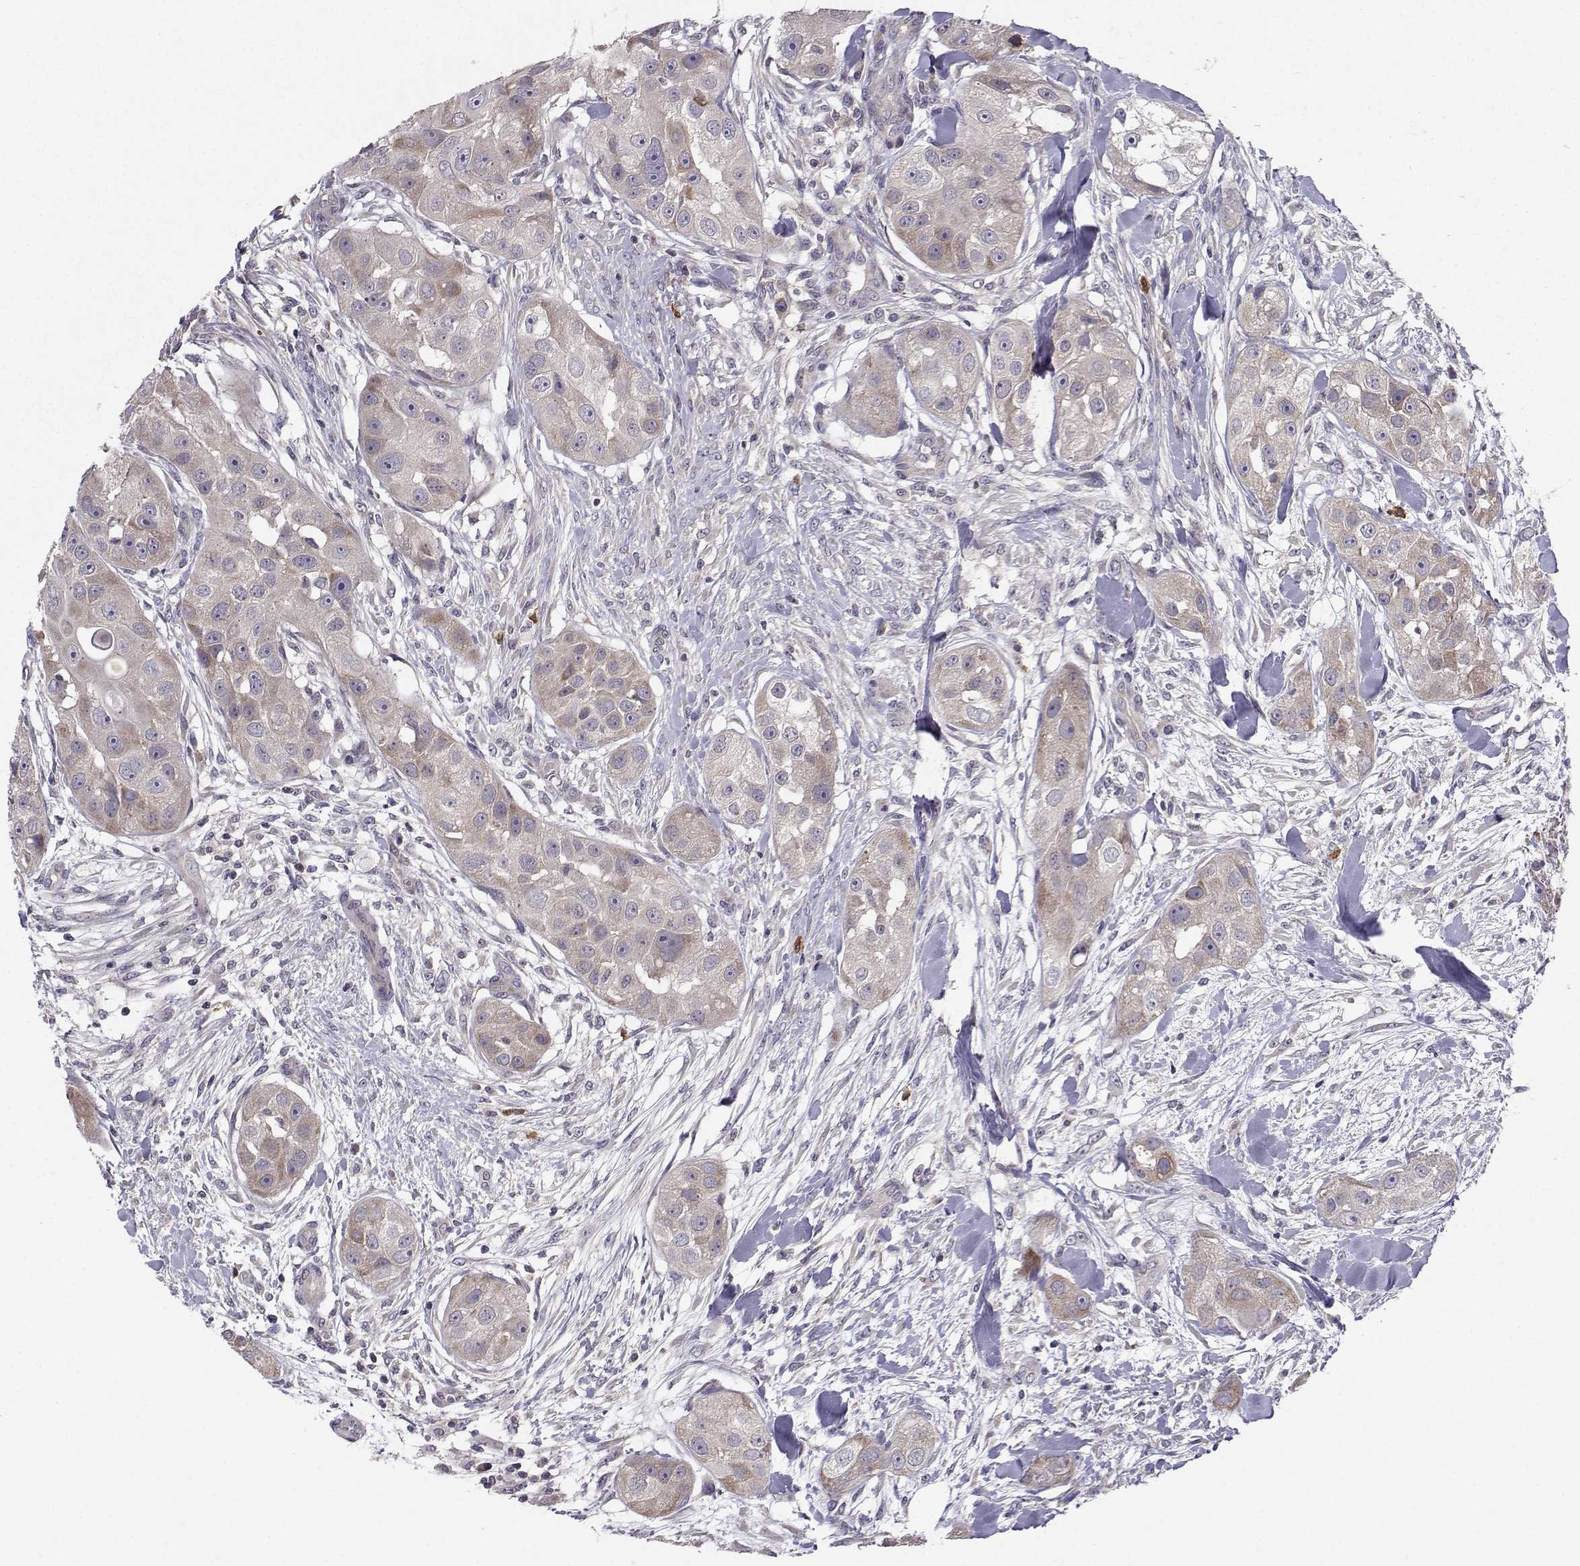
{"staining": {"intensity": "weak", "quantity": "<25%", "location": "cytoplasmic/membranous"}, "tissue": "head and neck cancer", "cell_type": "Tumor cells", "image_type": "cancer", "snomed": [{"axis": "morphology", "description": "Squamous cell carcinoma, NOS"}, {"axis": "topography", "description": "Head-Neck"}], "caption": "Immunohistochemistry of human head and neck cancer (squamous cell carcinoma) exhibits no expression in tumor cells.", "gene": "STXBP5", "patient": {"sex": "male", "age": 51}}